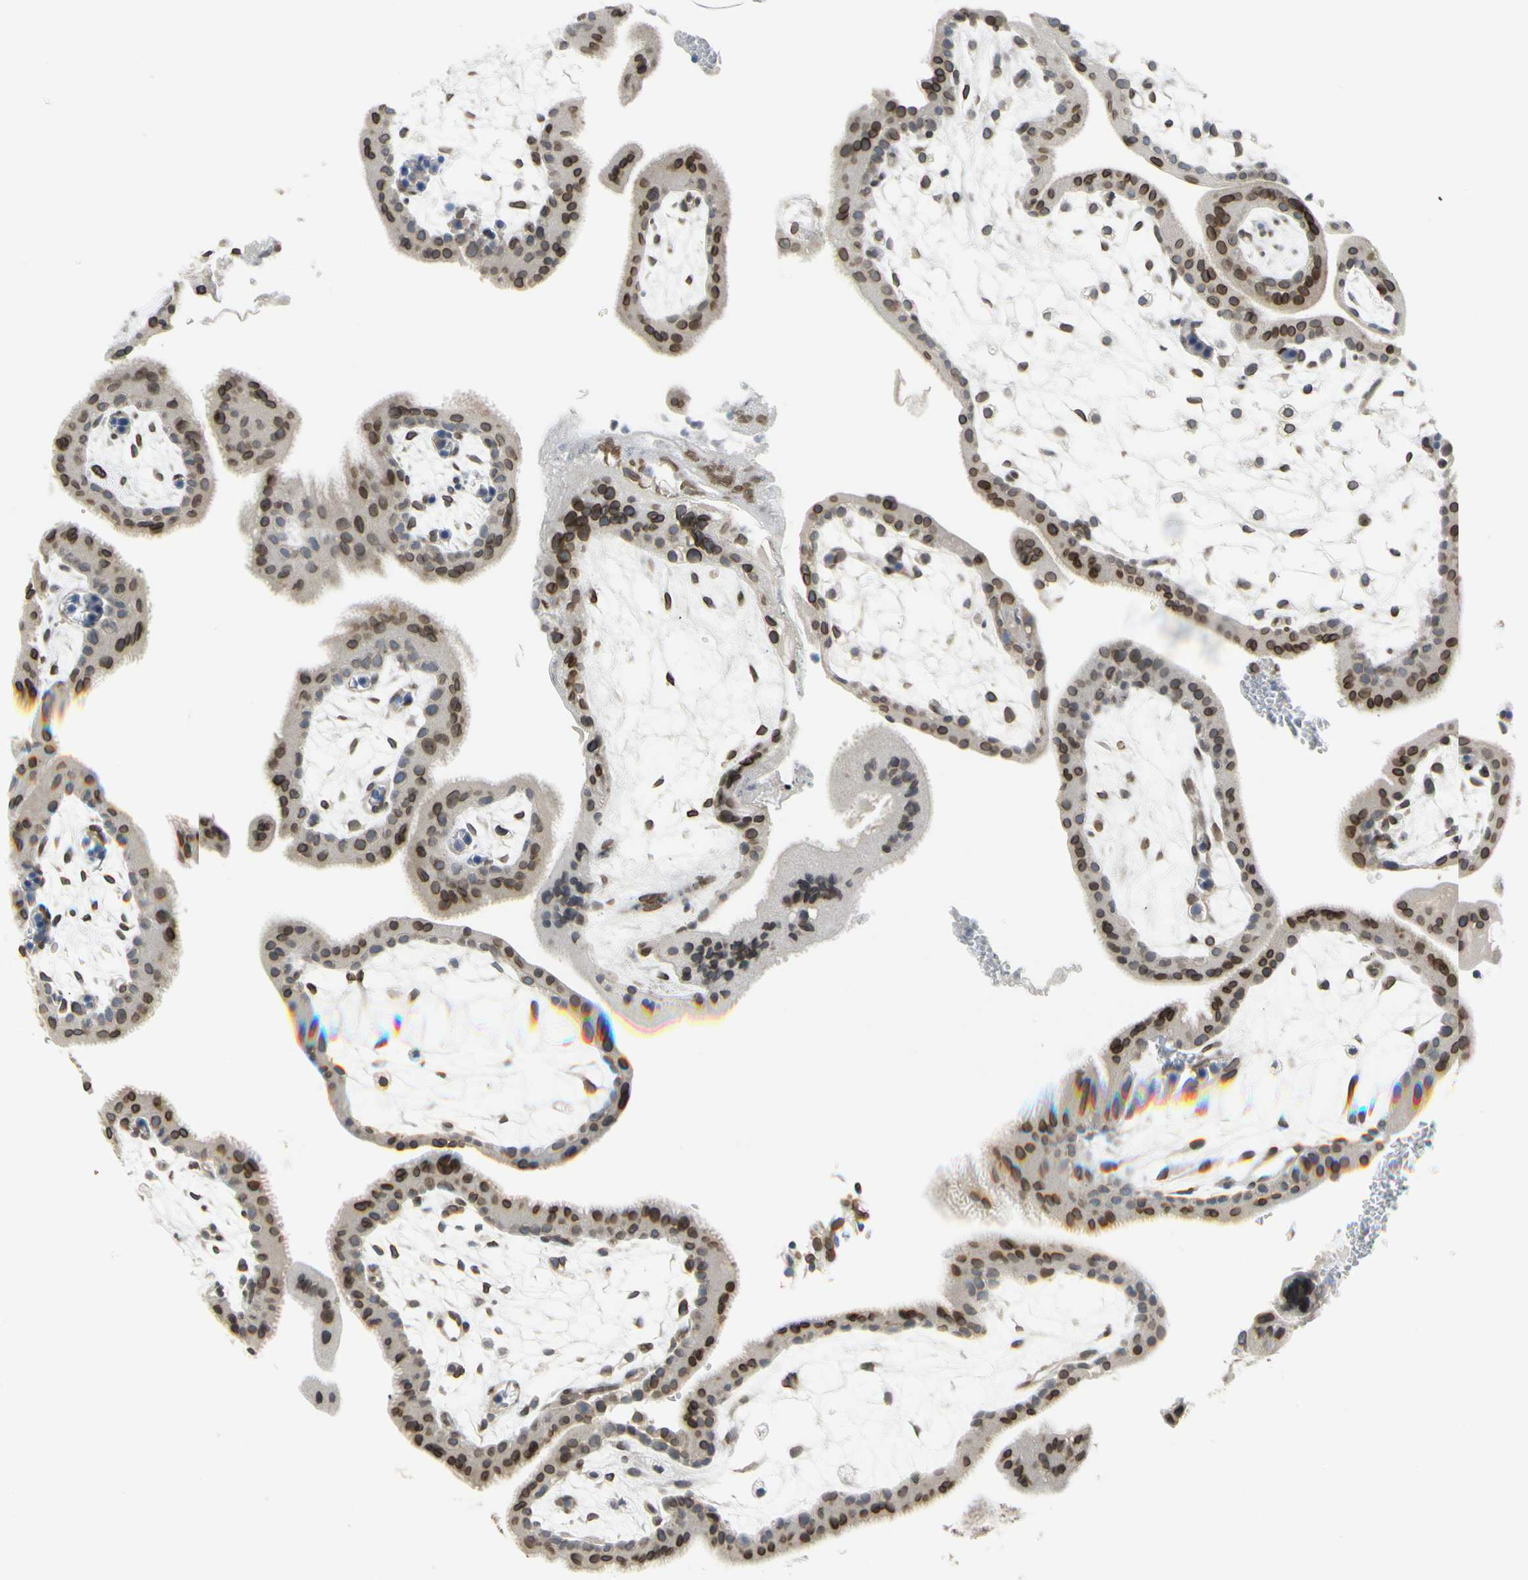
{"staining": {"intensity": "strong", "quantity": ">75%", "location": "cytoplasmic/membranous,nuclear"}, "tissue": "placenta", "cell_type": "Trophoblastic cells", "image_type": "normal", "snomed": [{"axis": "morphology", "description": "Normal tissue, NOS"}, {"axis": "topography", "description": "Placenta"}], "caption": "This photomicrograph reveals immunohistochemistry (IHC) staining of unremarkable human placenta, with high strong cytoplasmic/membranous,nuclear staining in about >75% of trophoblastic cells.", "gene": "SUN1", "patient": {"sex": "female", "age": 35}}